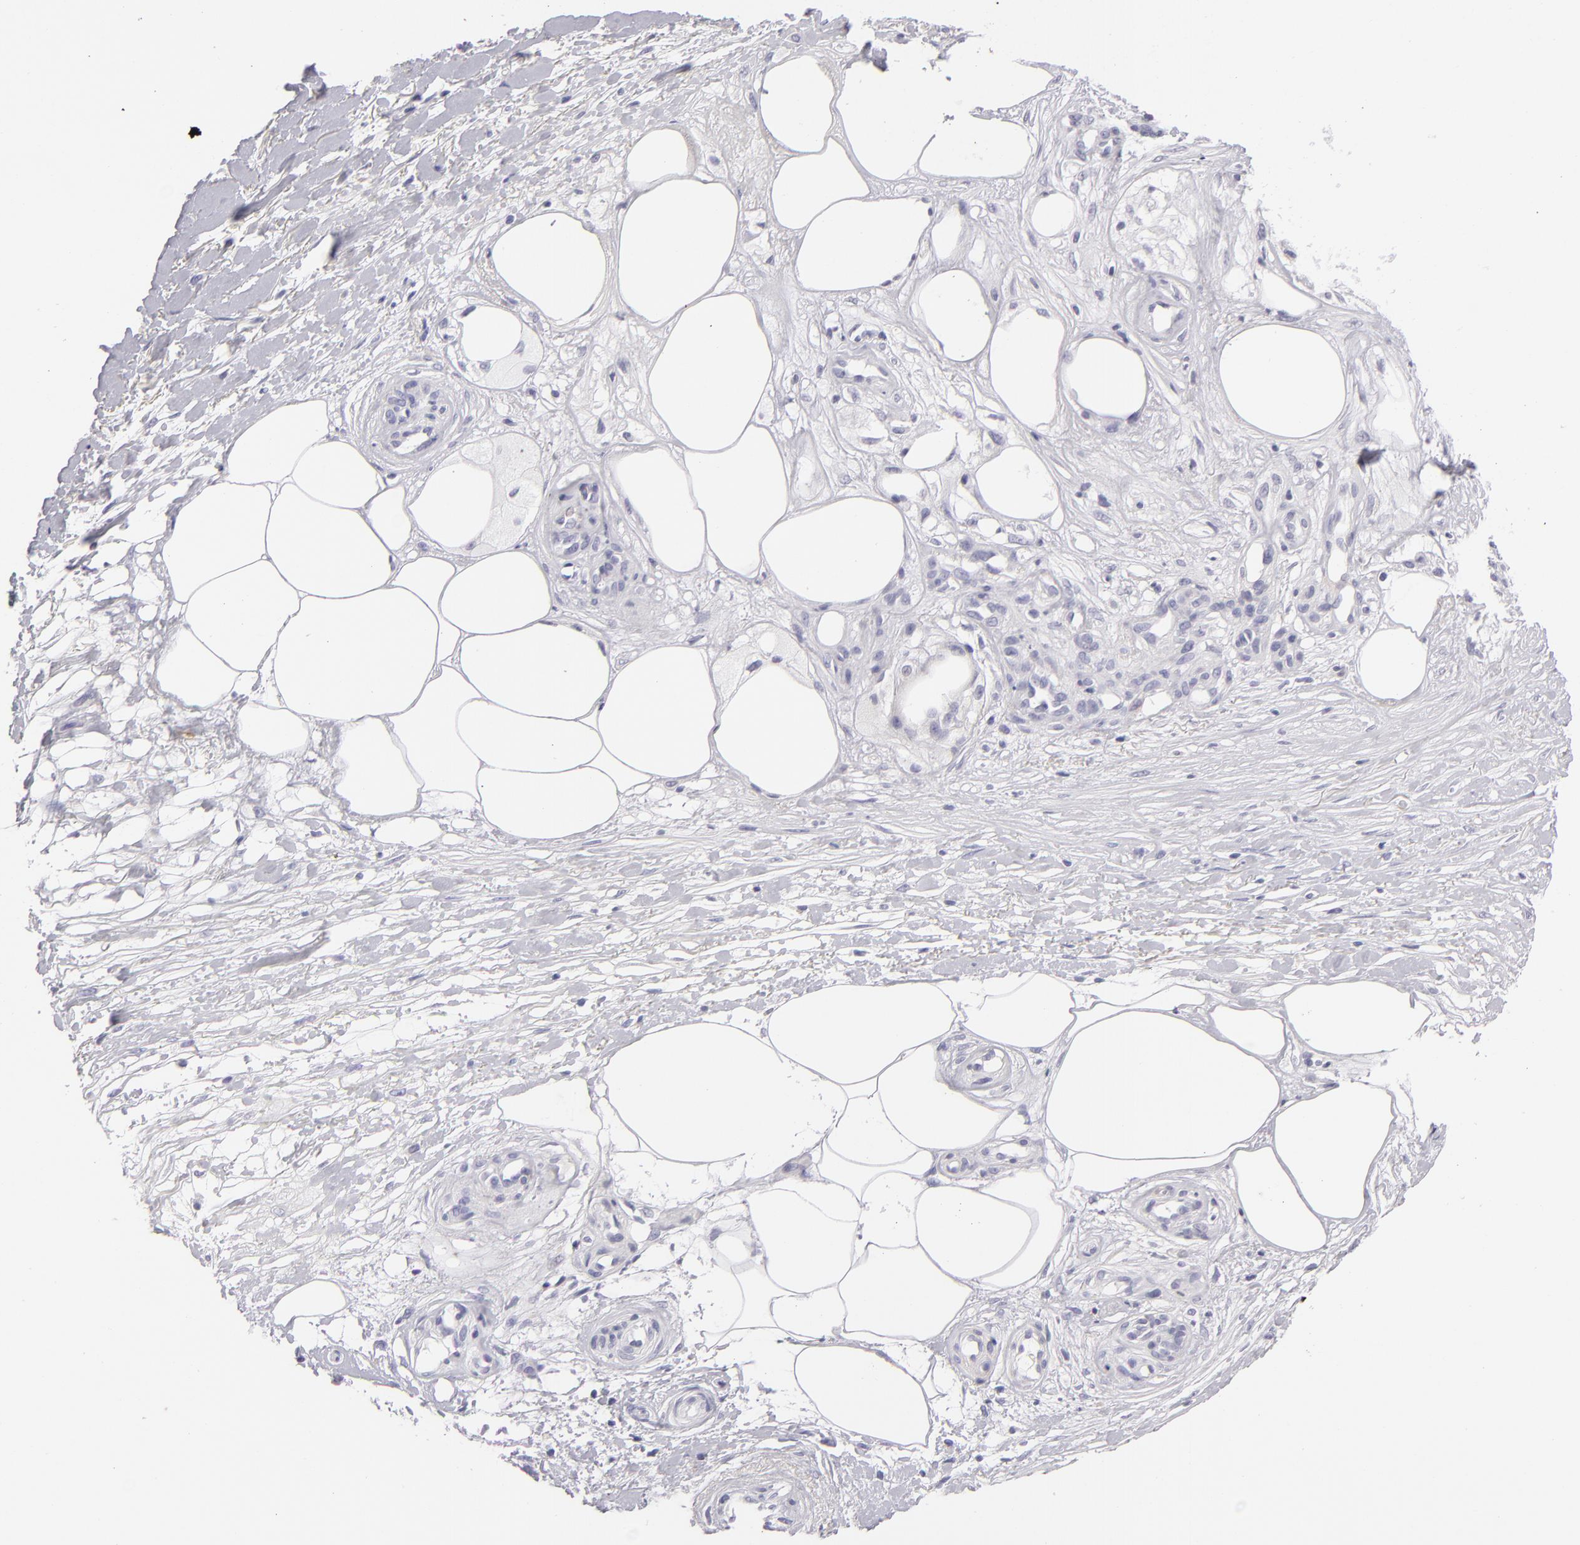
{"staining": {"intensity": "negative", "quantity": "none", "location": "none"}, "tissue": "melanoma", "cell_type": "Tumor cells", "image_type": "cancer", "snomed": [{"axis": "morphology", "description": "Malignant melanoma, NOS"}, {"axis": "topography", "description": "Skin"}], "caption": "Immunohistochemical staining of human malignant melanoma exhibits no significant positivity in tumor cells. Brightfield microscopy of IHC stained with DAB (brown) and hematoxylin (blue), captured at high magnification.", "gene": "TNNC1", "patient": {"sex": "female", "age": 85}}